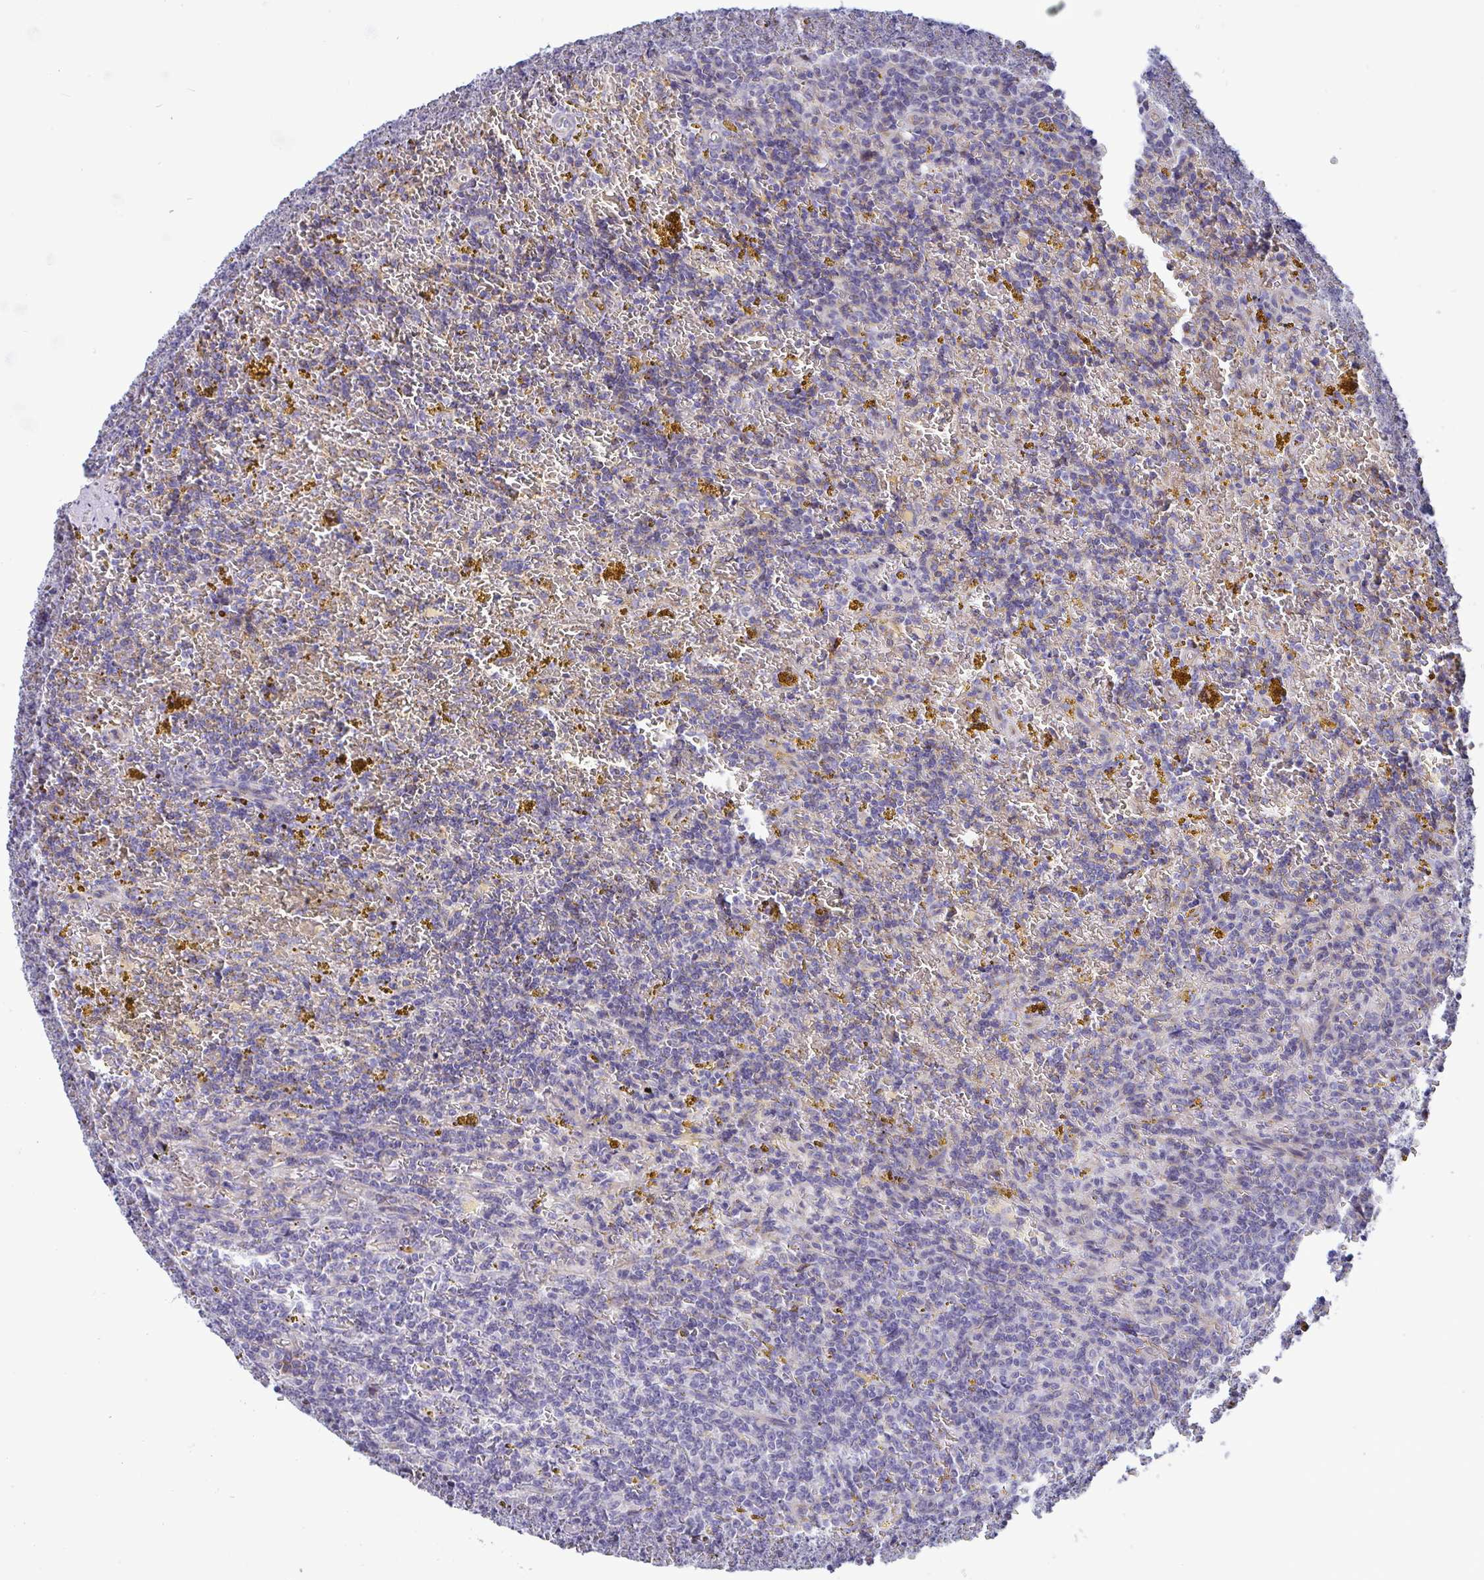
{"staining": {"intensity": "negative", "quantity": "none", "location": "none"}, "tissue": "lymphoma", "cell_type": "Tumor cells", "image_type": "cancer", "snomed": [{"axis": "morphology", "description": "Malignant lymphoma, non-Hodgkin's type, Low grade"}, {"axis": "topography", "description": "Spleen"}, {"axis": "topography", "description": "Lymph node"}], "caption": "High power microscopy photomicrograph of an immunohistochemistry image of lymphoma, revealing no significant expression in tumor cells.", "gene": "NTN1", "patient": {"sex": "female", "age": 66}}